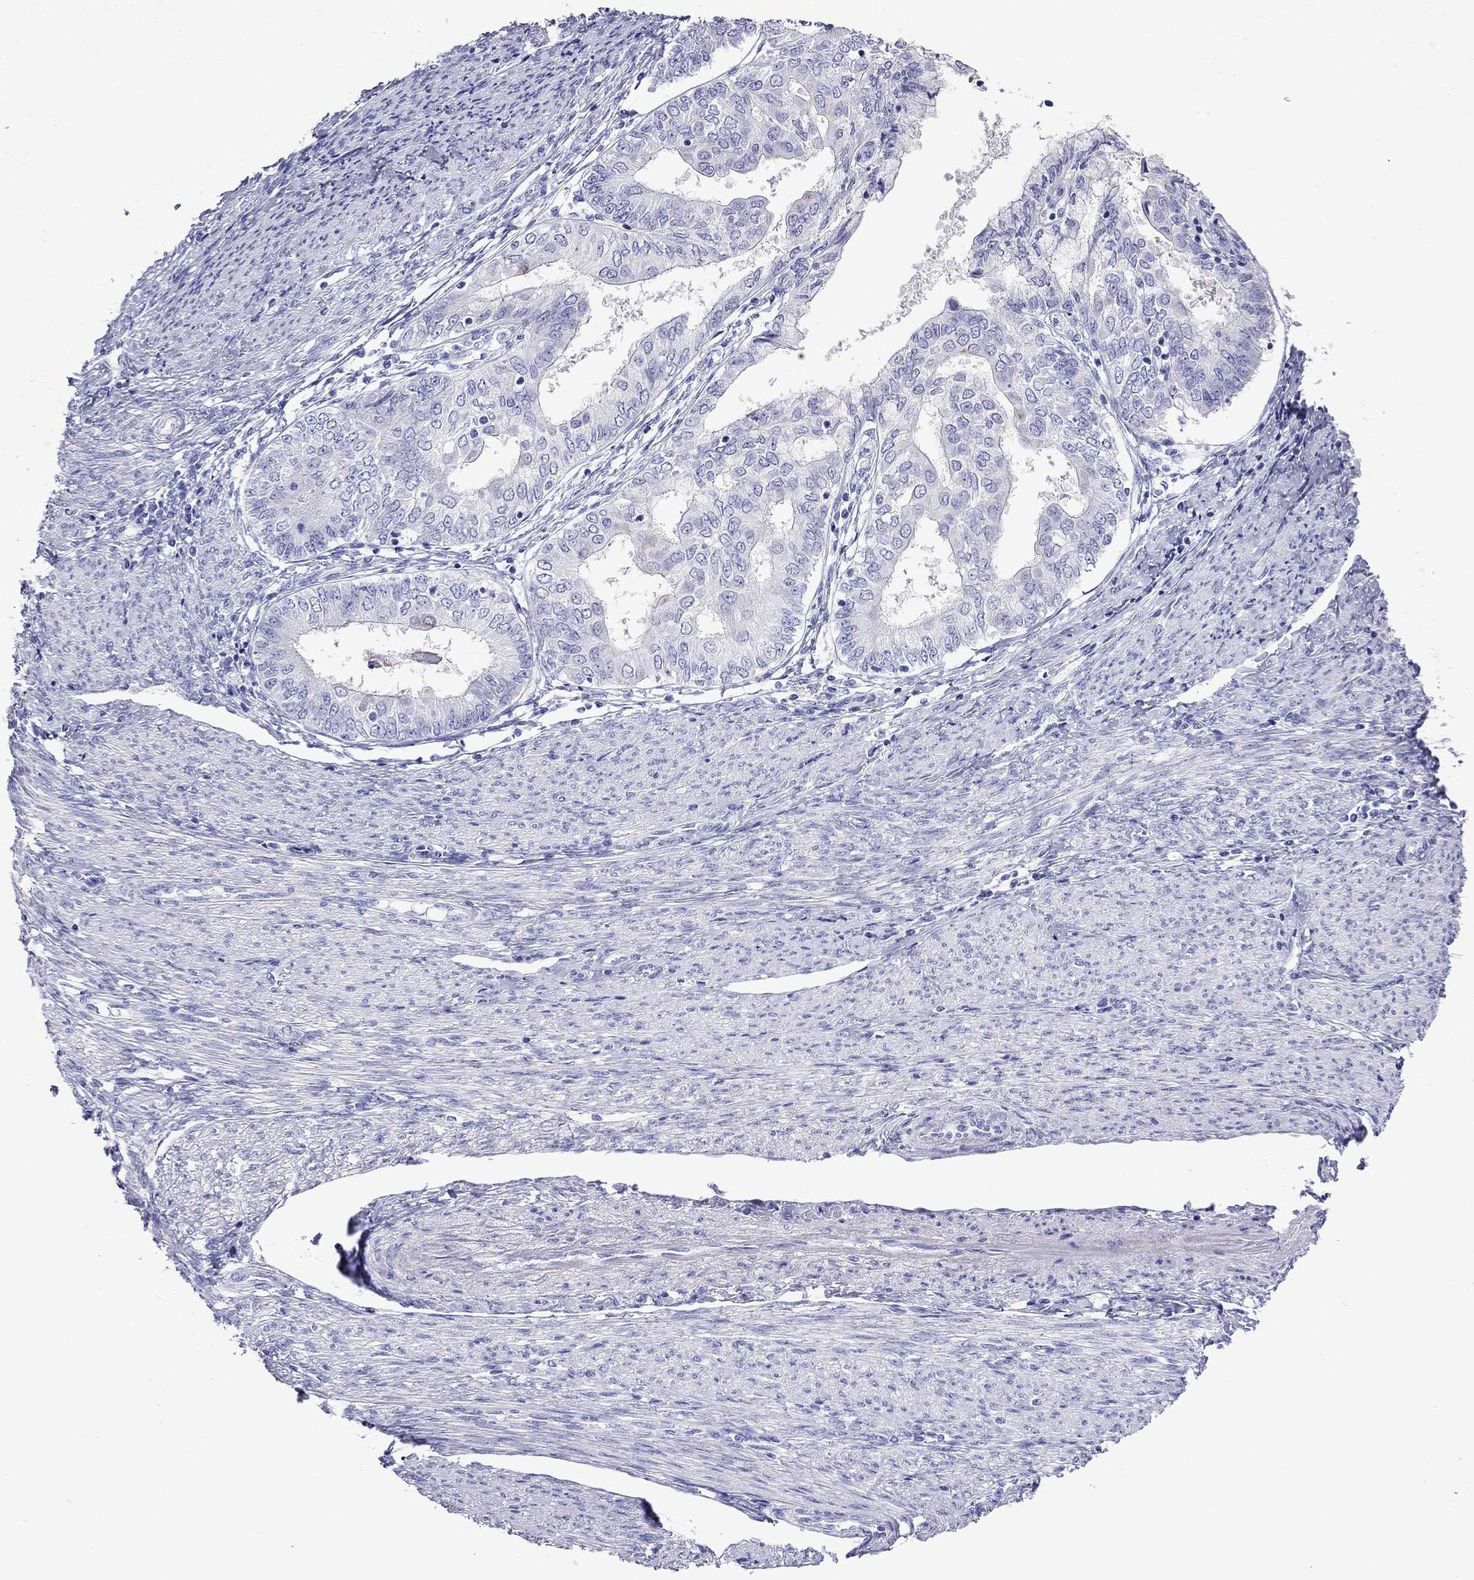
{"staining": {"intensity": "negative", "quantity": "none", "location": "none"}, "tissue": "endometrial cancer", "cell_type": "Tumor cells", "image_type": "cancer", "snomed": [{"axis": "morphology", "description": "Adenocarcinoma, NOS"}, {"axis": "topography", "description": "Endometrium"}], "caption": "The photomicrograph displays no significant staining in tumor cells of endometrial adenocarcinoma.", "gene": "GNAT3", "patient": {"sex": "female", "age": 68}}